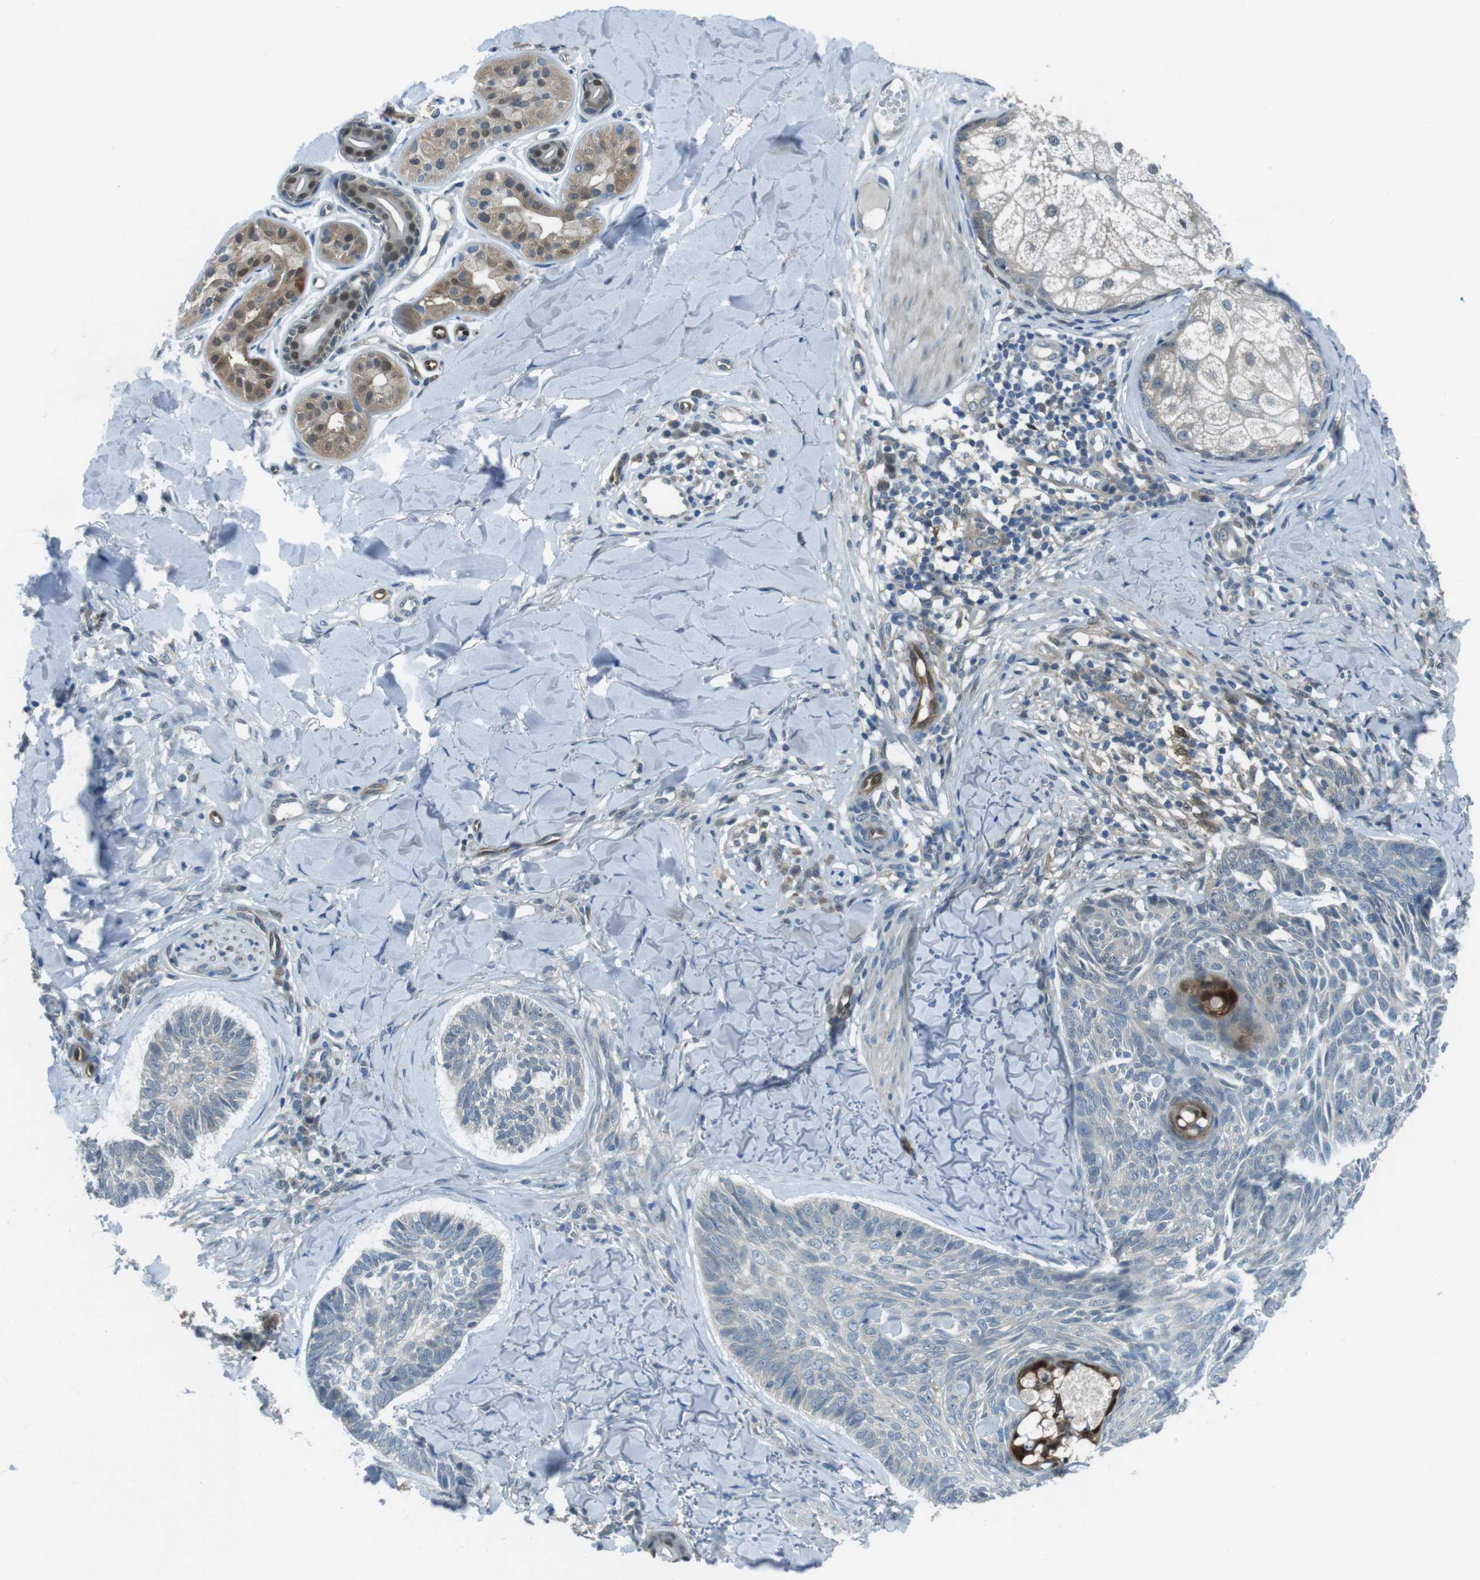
{"staining": {"intensity": "negative", "quantity": "none", "location": "none"}, "tissue": "skin cancer", "cell_type": "Tumor cells", "image_type": "cancer", "snomed": [{"axis": "morphology", "description": "Basal cell carcinoma"}, {"axis": "topography", "description": "Skin"}], "caption": "IHC photomicrograph of skin cancer stained for a protein (brown), which exhibits no staining in tumor cells.", "gene": "MFAP3", "patient": {"sex": "male", "age": 43}}